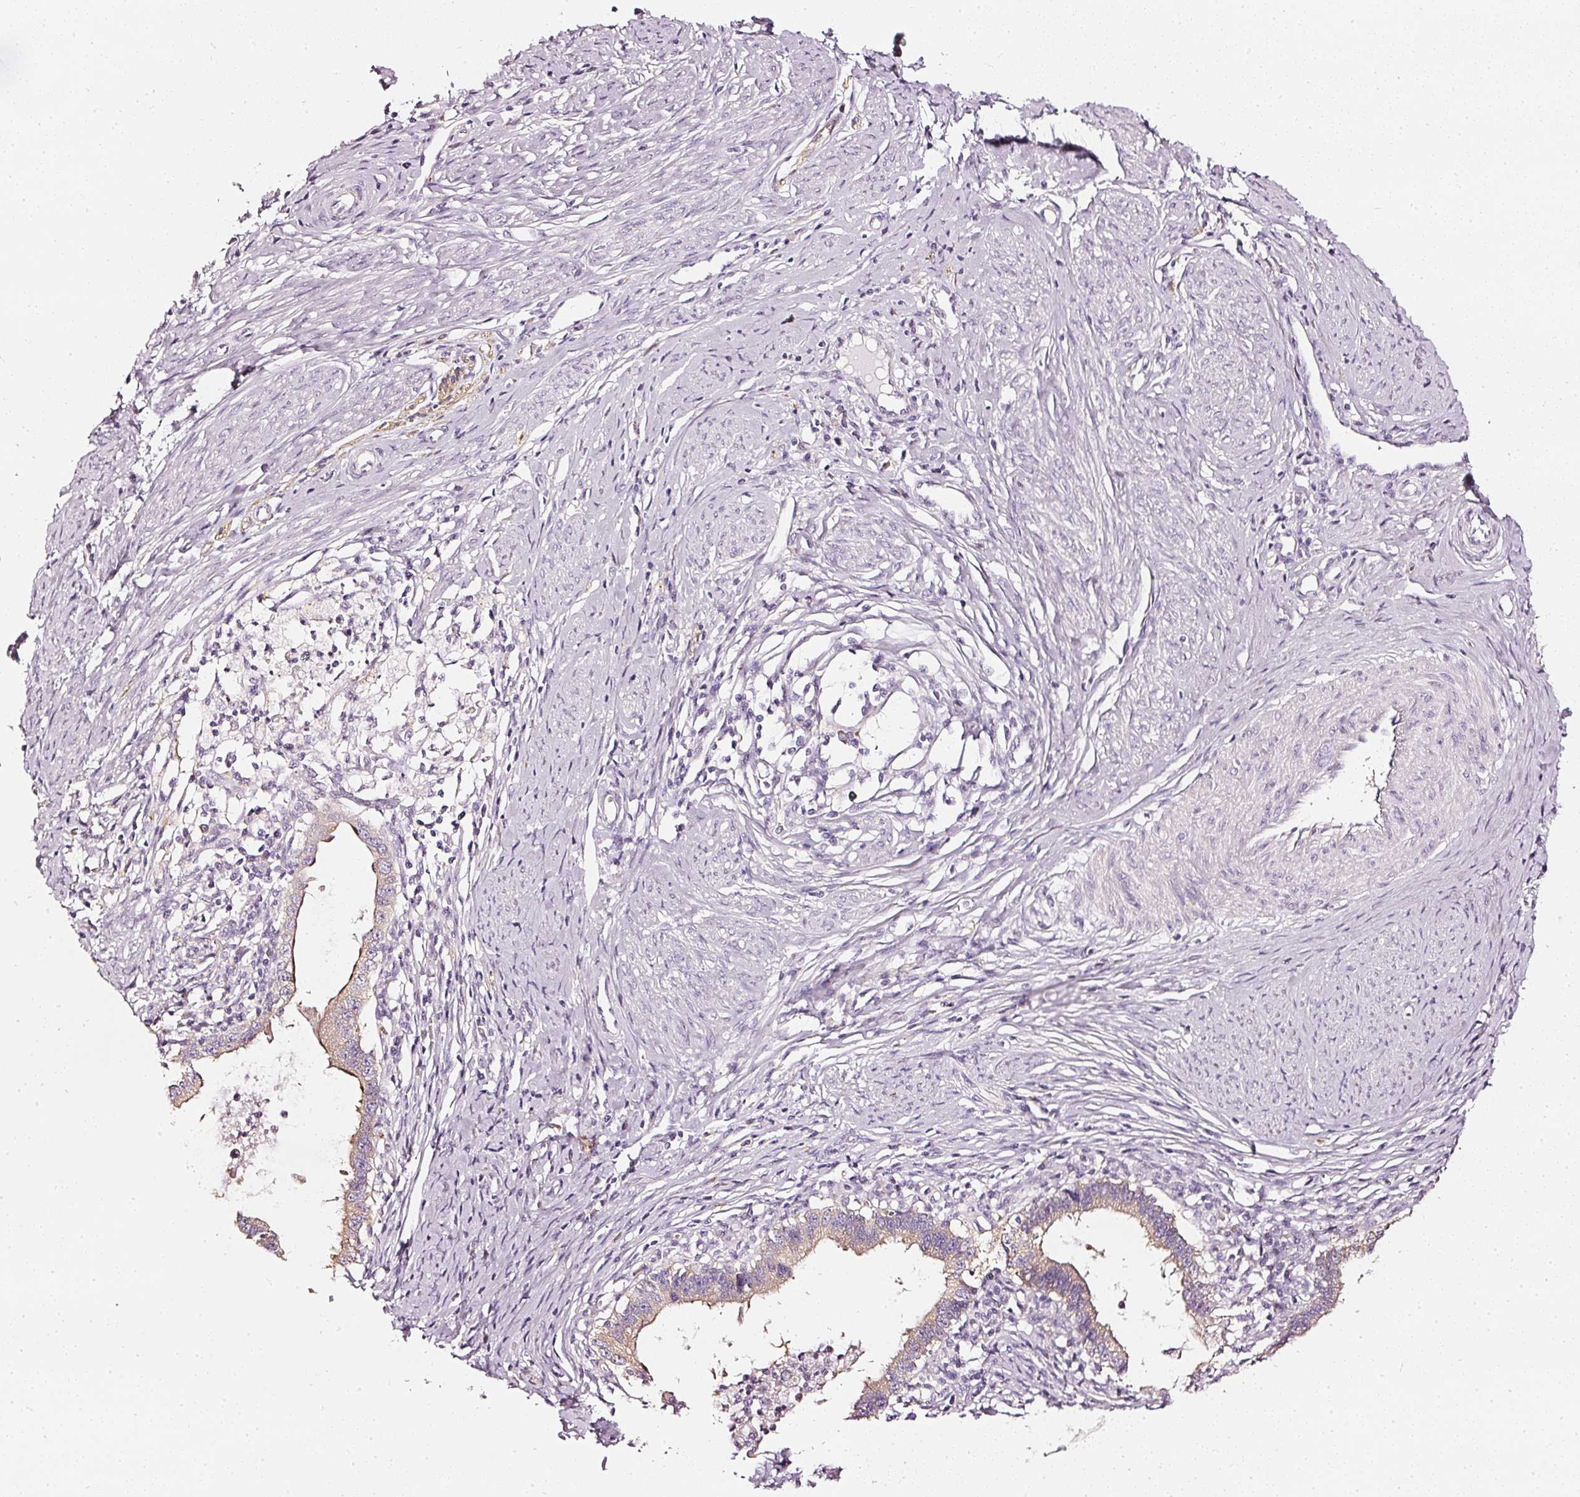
{"staining": {"intensity": "moderate", "quantity": ">75%", "location": "cytoplasmic/membranous"}, "tissue": "cervical cancer", "cell_type": "Tumor cells", "image_type": "cancer", "snomed": [{"axis": "morphology", "description": "Adenocarcinoma, NOS"}, {"axis": "topography", "description": "Cervix"}], "caption": "Cervical cancer tissue reveals moderate cytoplasmic/membranous expression in approximately >75% of tumor cells, visualized by immunohistochemistry.", "gene": "CNP", "patient": {"sex": "female", "age": 36}}